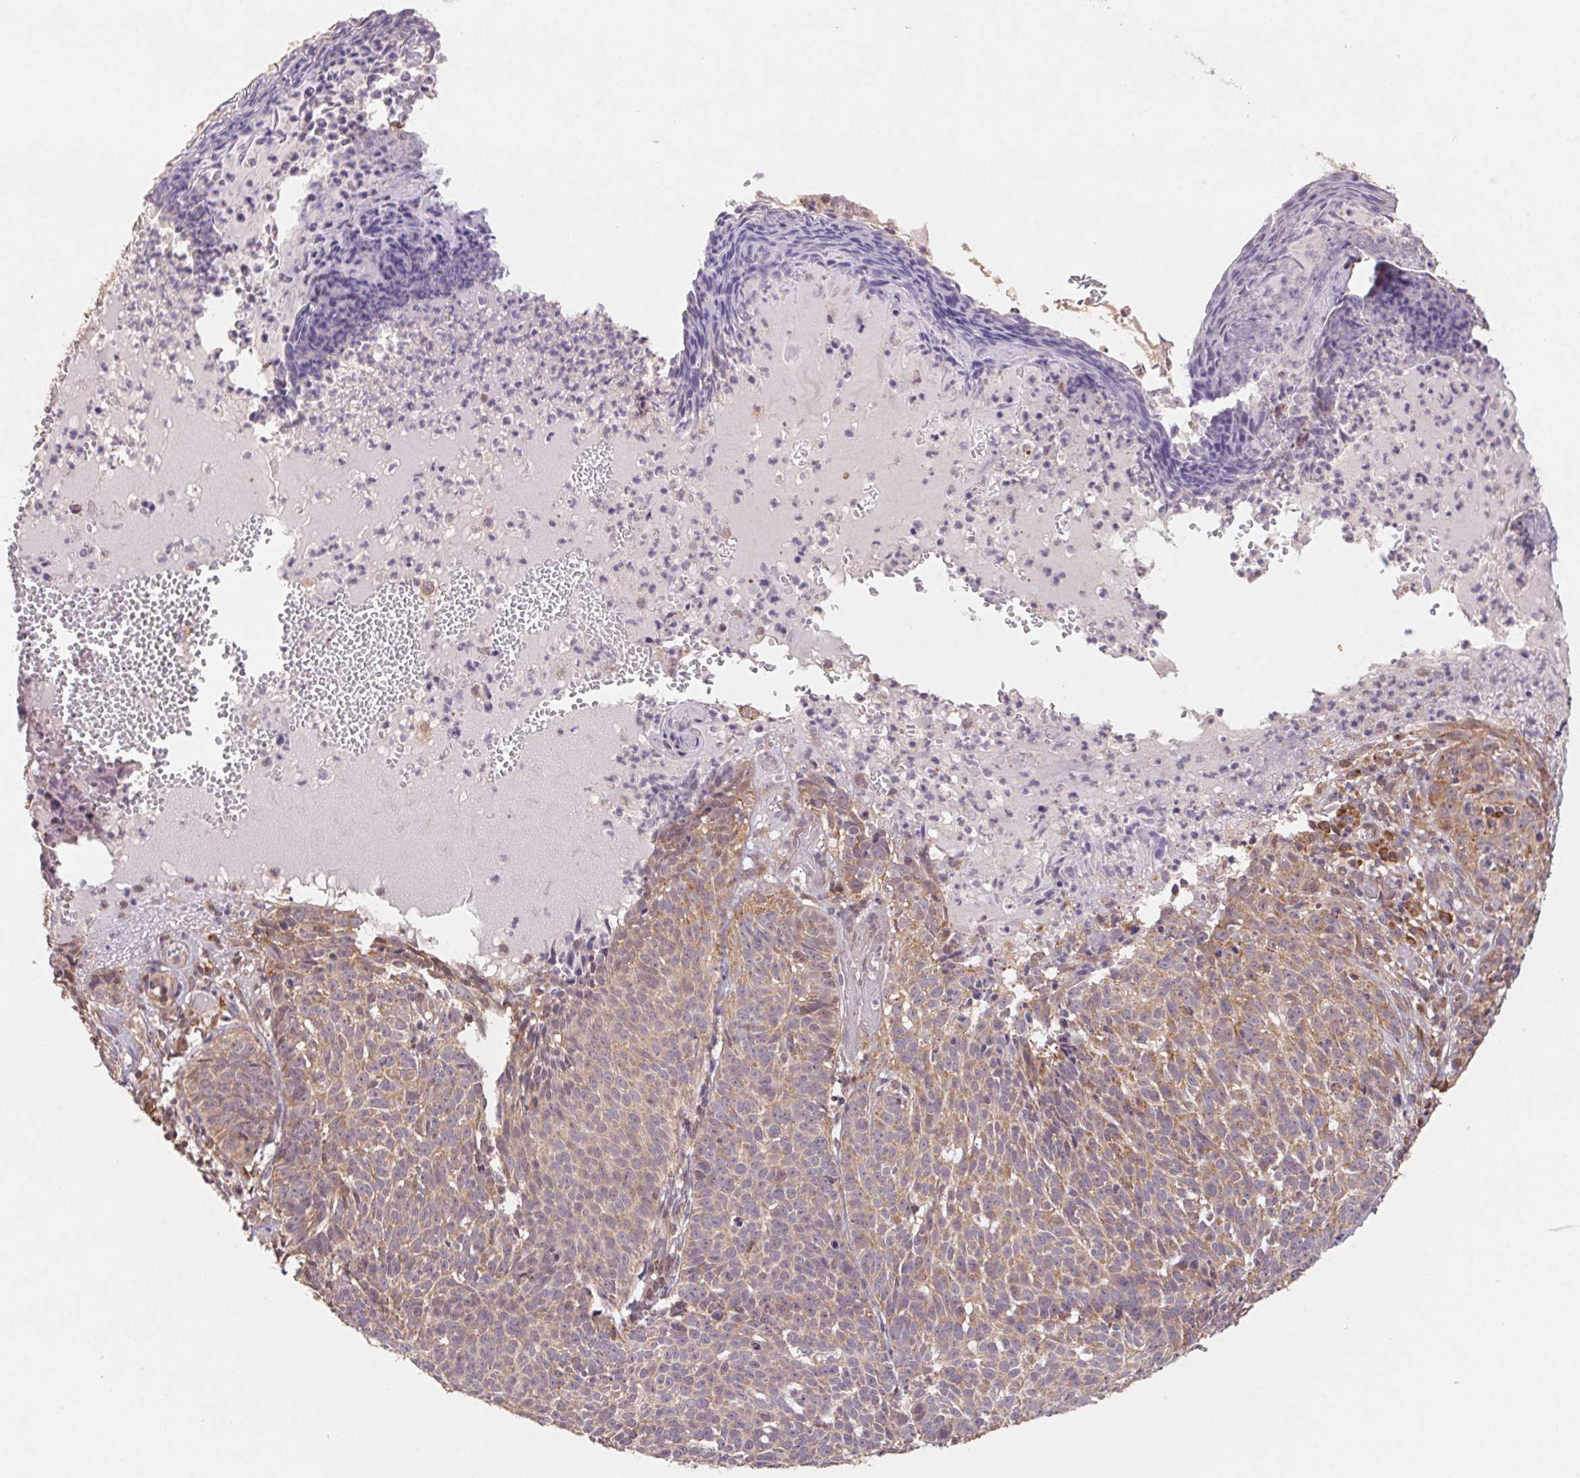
{"staining": {"intensity": "weak", "quantity": "25%-75%", "location": "cytoplasmic/membranous"}, "tissue": "skin cancer", "cell_type": "Tumor cells", "image_type": "cancer", "snomed": [{"axis": "morphology", "description": "Basal cell carcinoma"}, {"axis": "topography", "description": "Skin"}], "caption": "Human skin basal cell carcinoma stained with a brown dye reveals weak cytoplasmic/membranous positive positivity in approximately 25%-75% of tumor cells.", "gene": "RPL27A", "patient": {"sex": "male", "age": 90}}